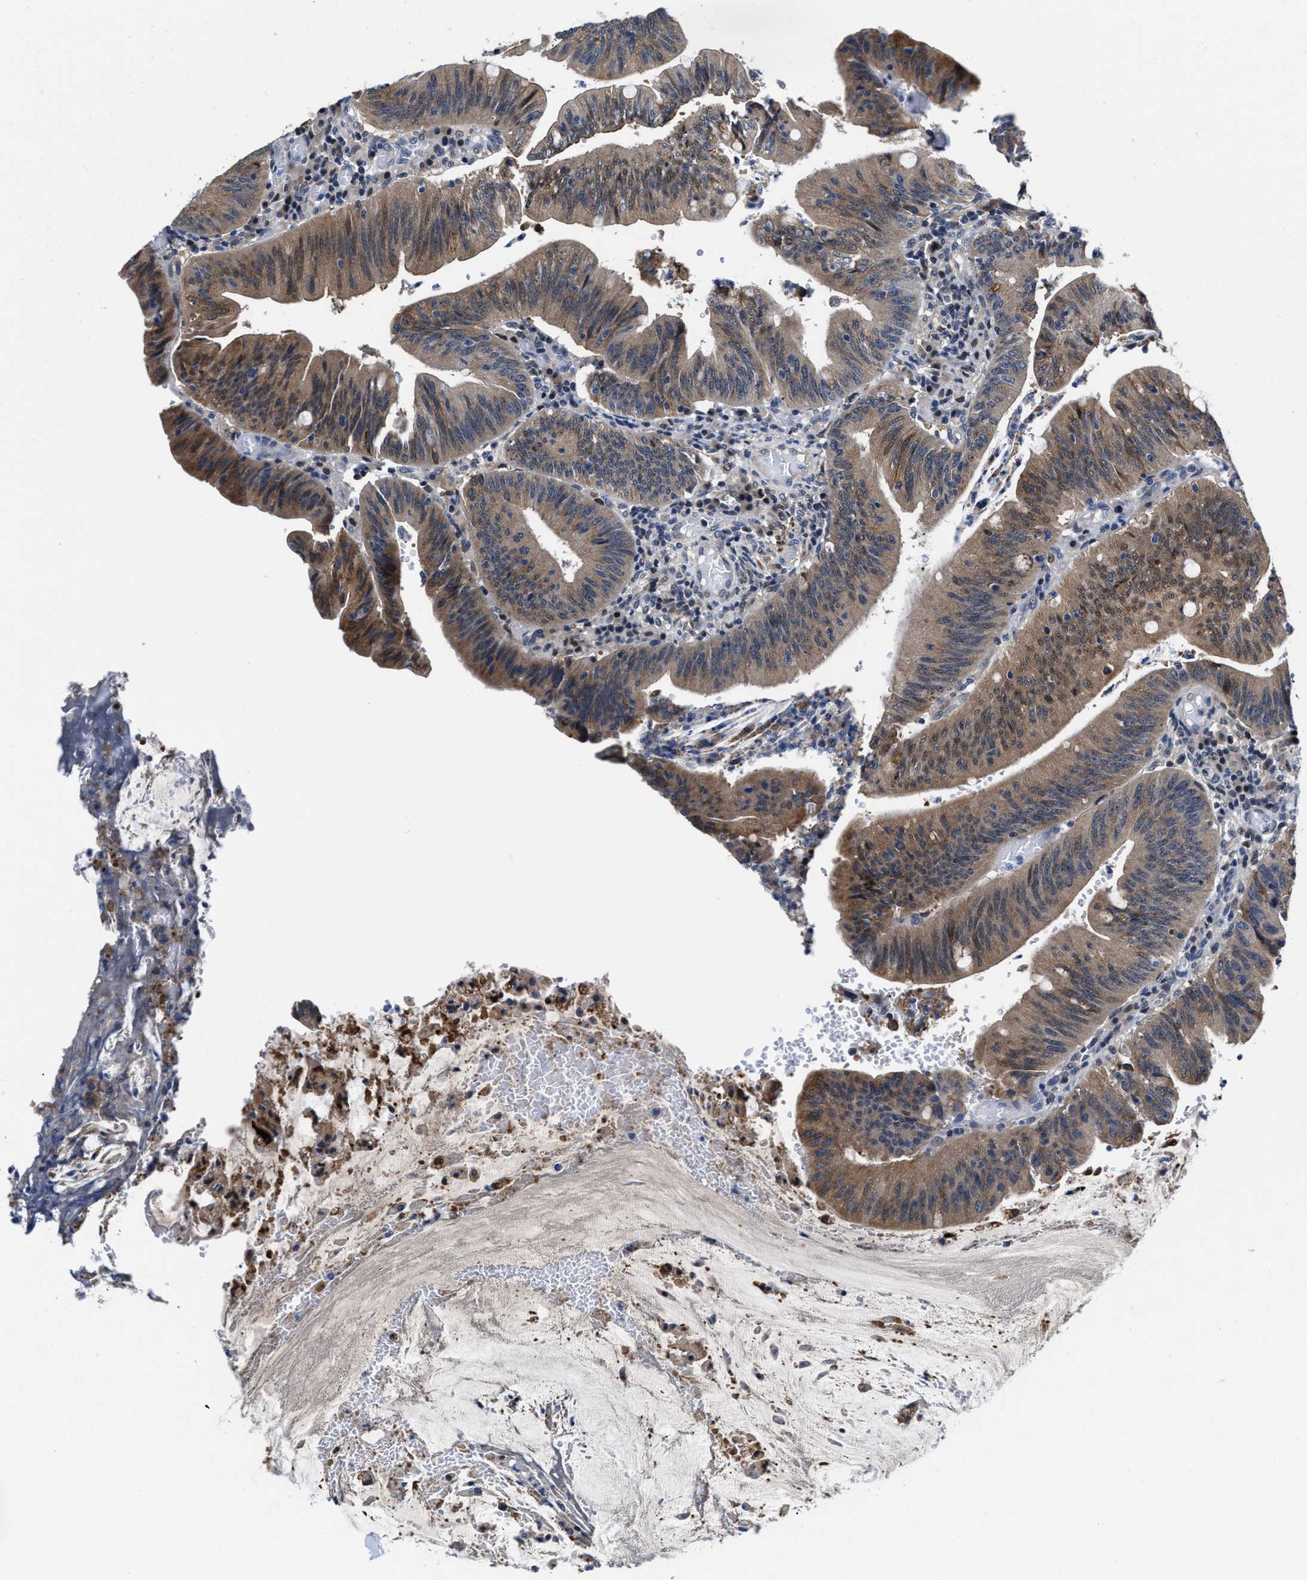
{"staining": {"intensity": "moderate", "quantity": ">75%", "location": "cytoplasmic/membranous"}, "tissue": "colorectal cancer", "cell_type": "Tumor cells", "image_type": "cancer", "snomed": [{"axis": "morphology", "description": "Normal tissue, NOS"}, {"axis": "morphology", "description": "Adenocarcinoma, NOS"}, {"axis": "topography", "description": "Rectum"}], "caption": "The immunohistochemical stain labels moderate cytoplasmic/membranous positivity in tumor cells of colorectal adenocarcinoma tissue.", "gene": "KIF12", "patient": {"sex": "female", "age": 66}}